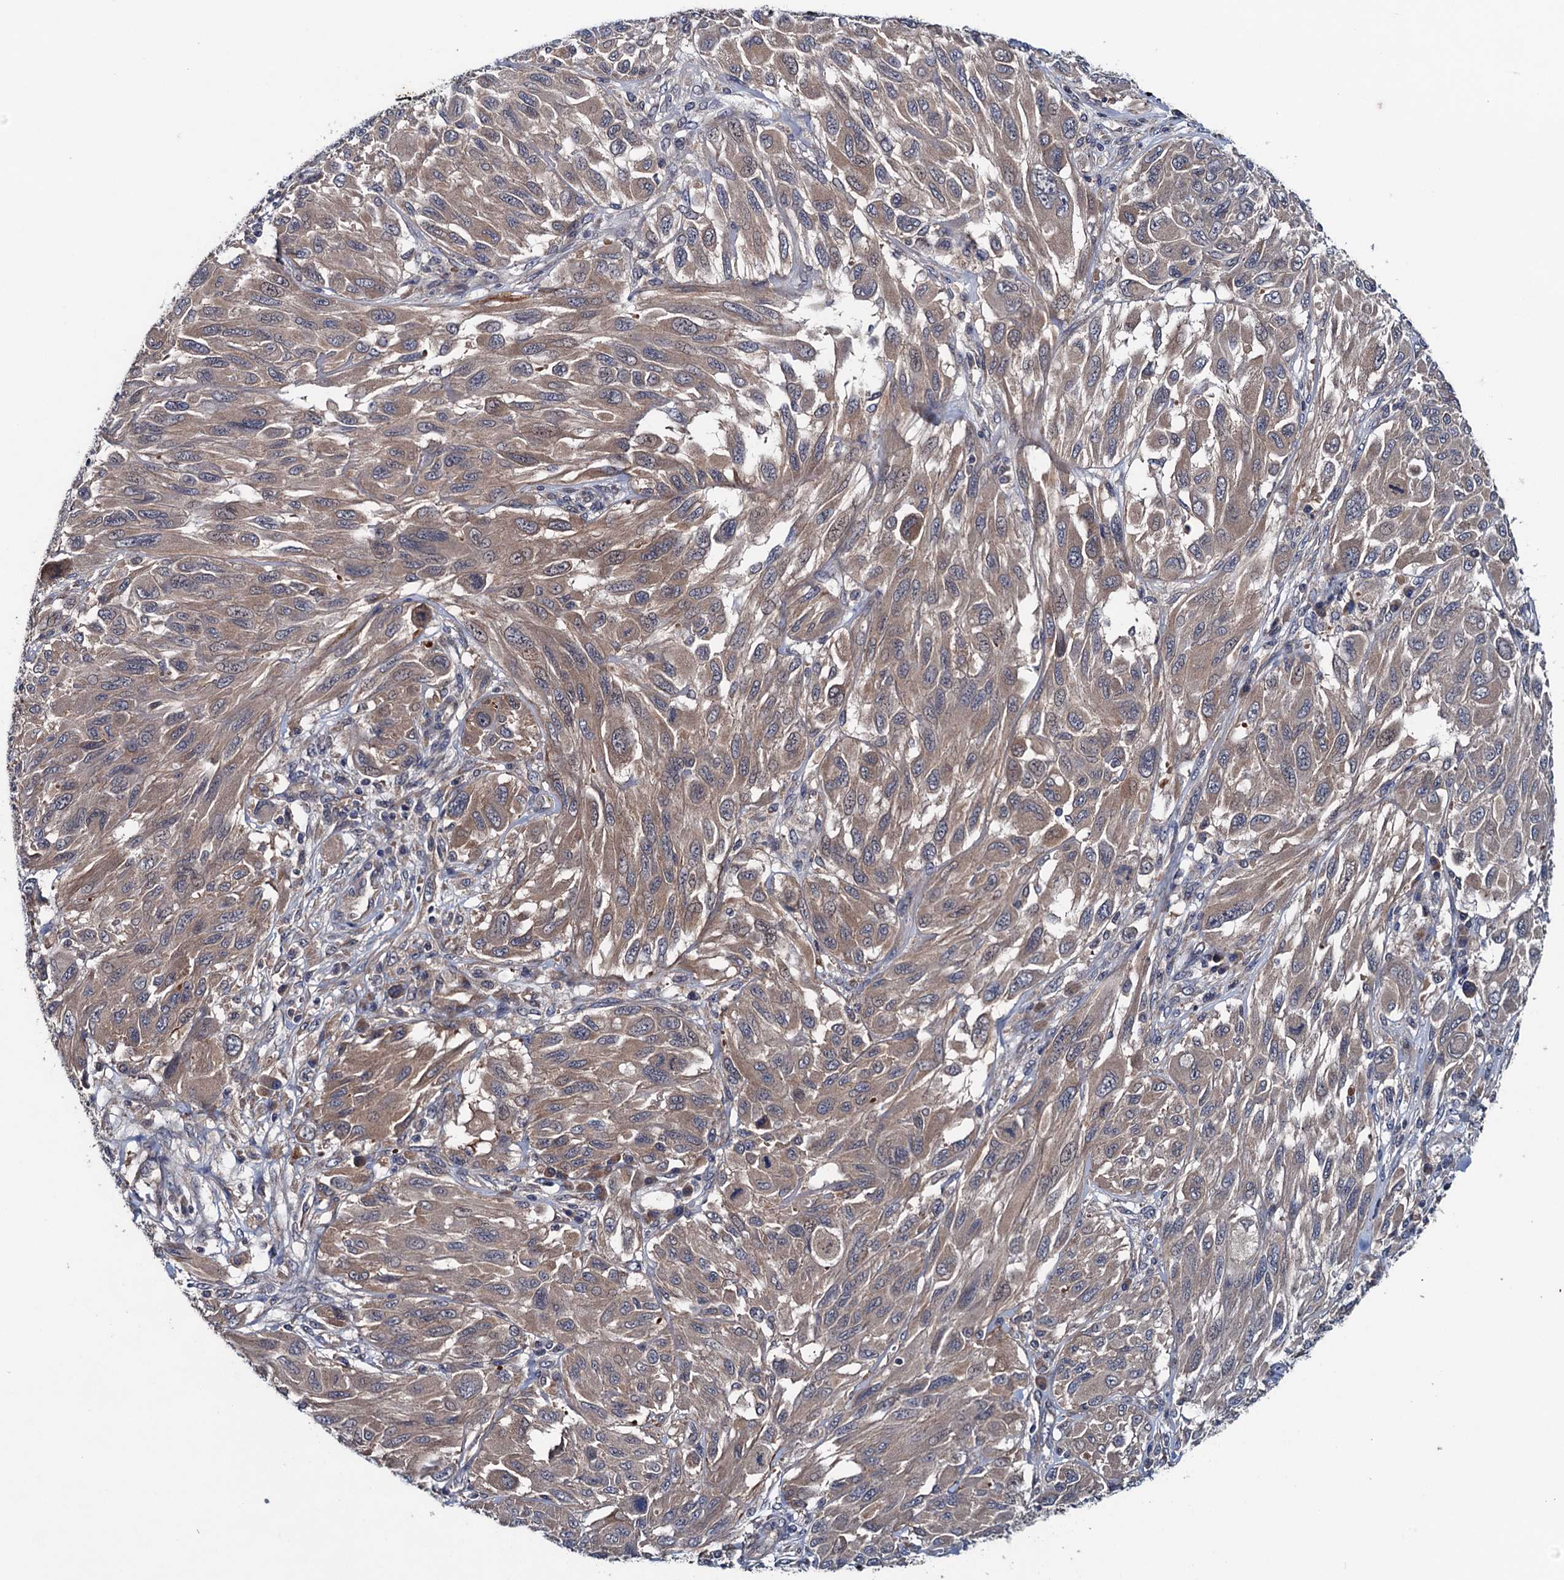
{"staining": {"intensity": "weak", "quantity": ">75%", "location": "cytoplasmic/membranous"}, "tissue": "melanoma", "cell_type": "Tumor cells", "image_type": "cancer", "snomed": [{"axis": "morphology", "description": "Malignant melanoma, NOS"}, {"axis": "topography", "description": "Skin"}], "caption": "Human melanoma stained for a protein (brown) reveals weak cytoplasmic/membranous positive staining in about >75% of tumor cells.", "gene": "BLTP3B", "patient": {"sex": "female", "age": 91}}